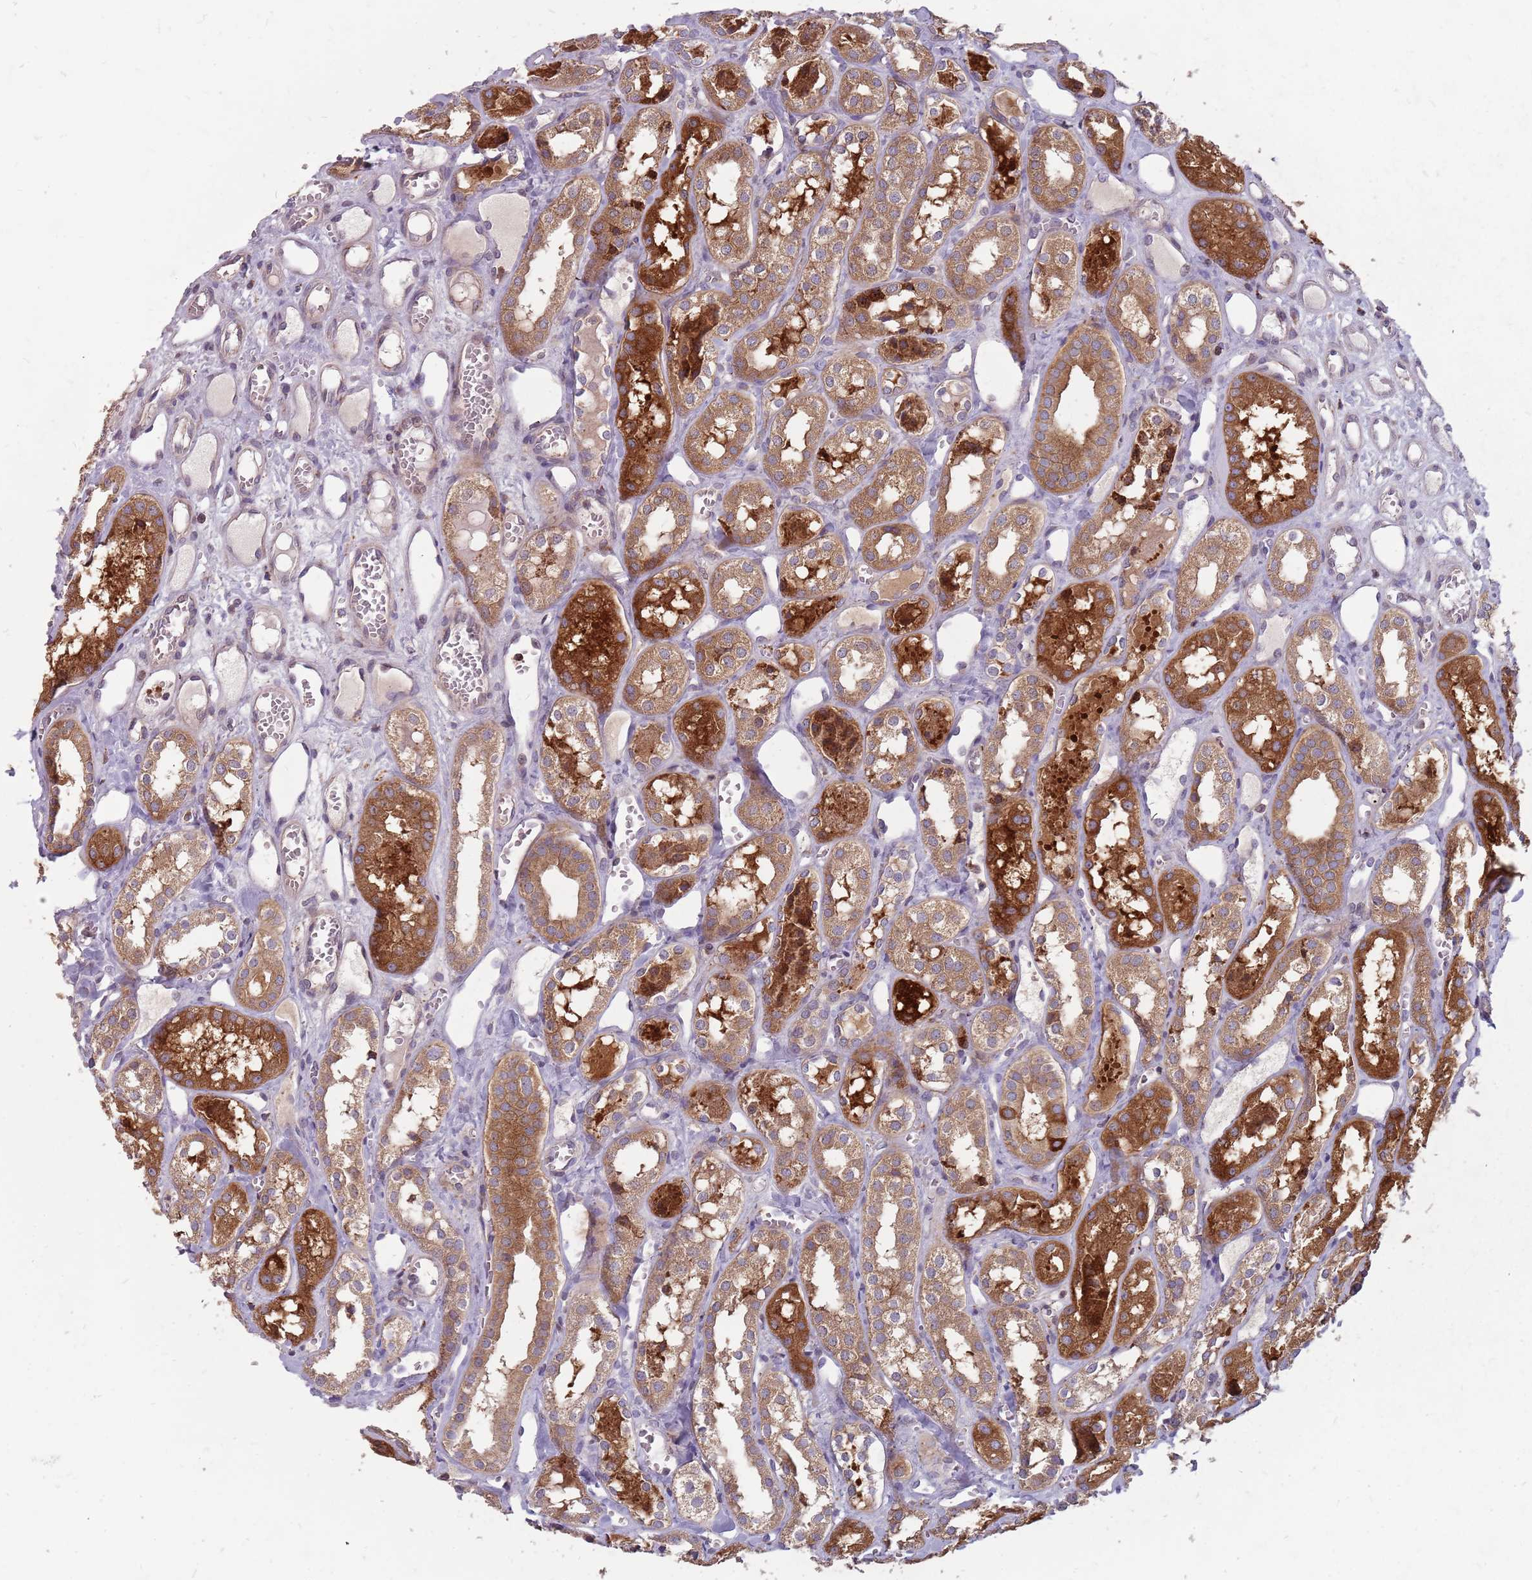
{"staining": {"intensity": "strong", "quantity": ">75%", "location": "cytoplasmic/membranous"}, "tissue": "kidney", "cell_type": "Cells in tubules", "image_type": "normal", "snomed": [{"axis": "morphology", "description": "Normal tissue, NOS"}, {"axis": "topography", "description": "Kidney"}], "caption": "Approximately >75% of cells in tubules in benign kidney display strong cytoplasmic/membranous protein positivity as visualized by brown immunohistochemical staining.", "gene": "NME4", "patient": {"sex": "male", "age": 16}}